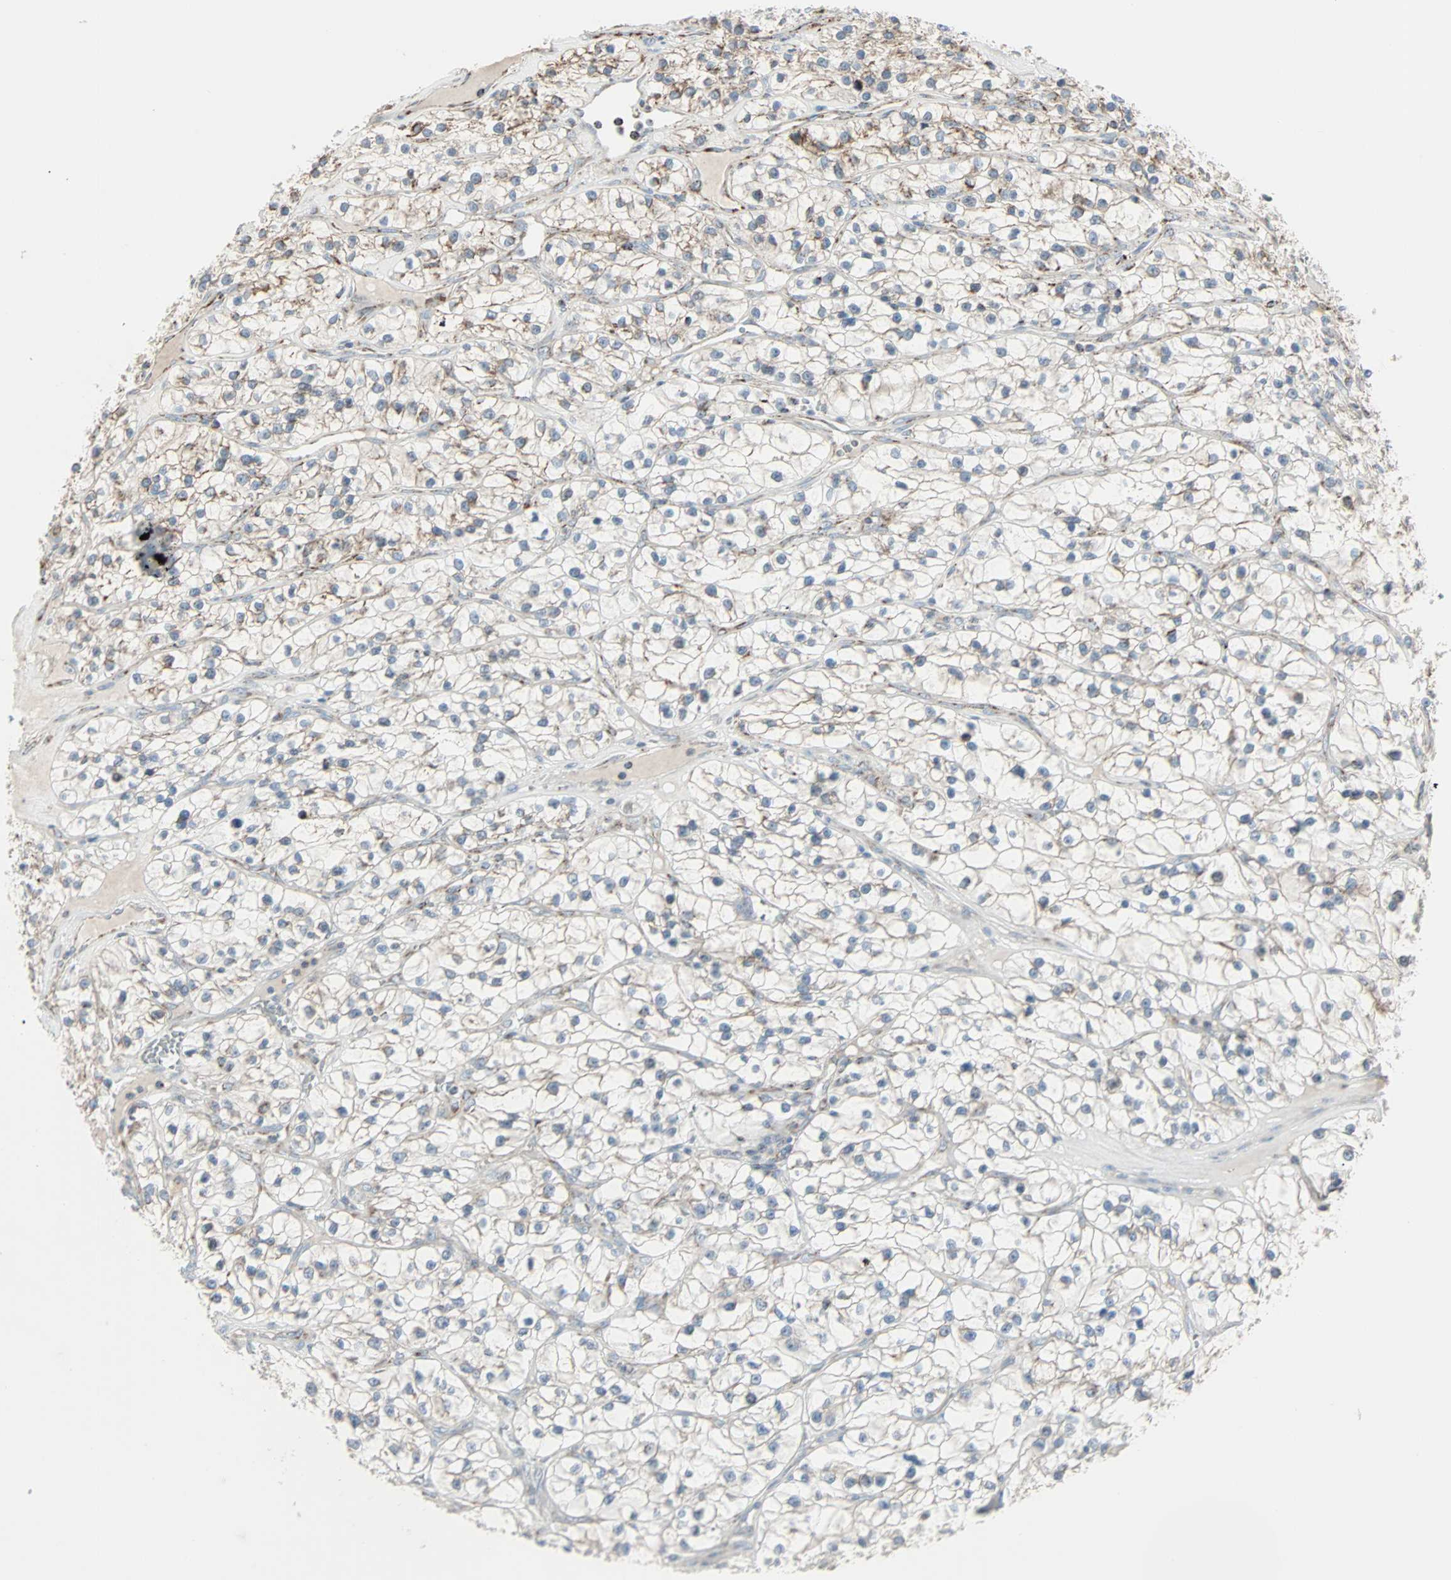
{"staining": {"intensity": "weak", "quantity": "25%-75%", "location": "cytoplasmic/membranous"}, "tissue": "renal cancer", "cell_type": "Tumor cells", "image_type": "cancer", "snomed": [{"axis": "morphology", "description": "Adenocarcinoma, NOS"}, {"axis": "topography", "description": "Kidney"}], "caption": "This is an image of immunohistochemistry (IHC) staining of renal cancer (adenocarcinoma), which shows weak expression in the cytoplasmic/membranous of tumor cells.", "gene": "IDH2", "patient": {"sex": "female", "age": 57}}